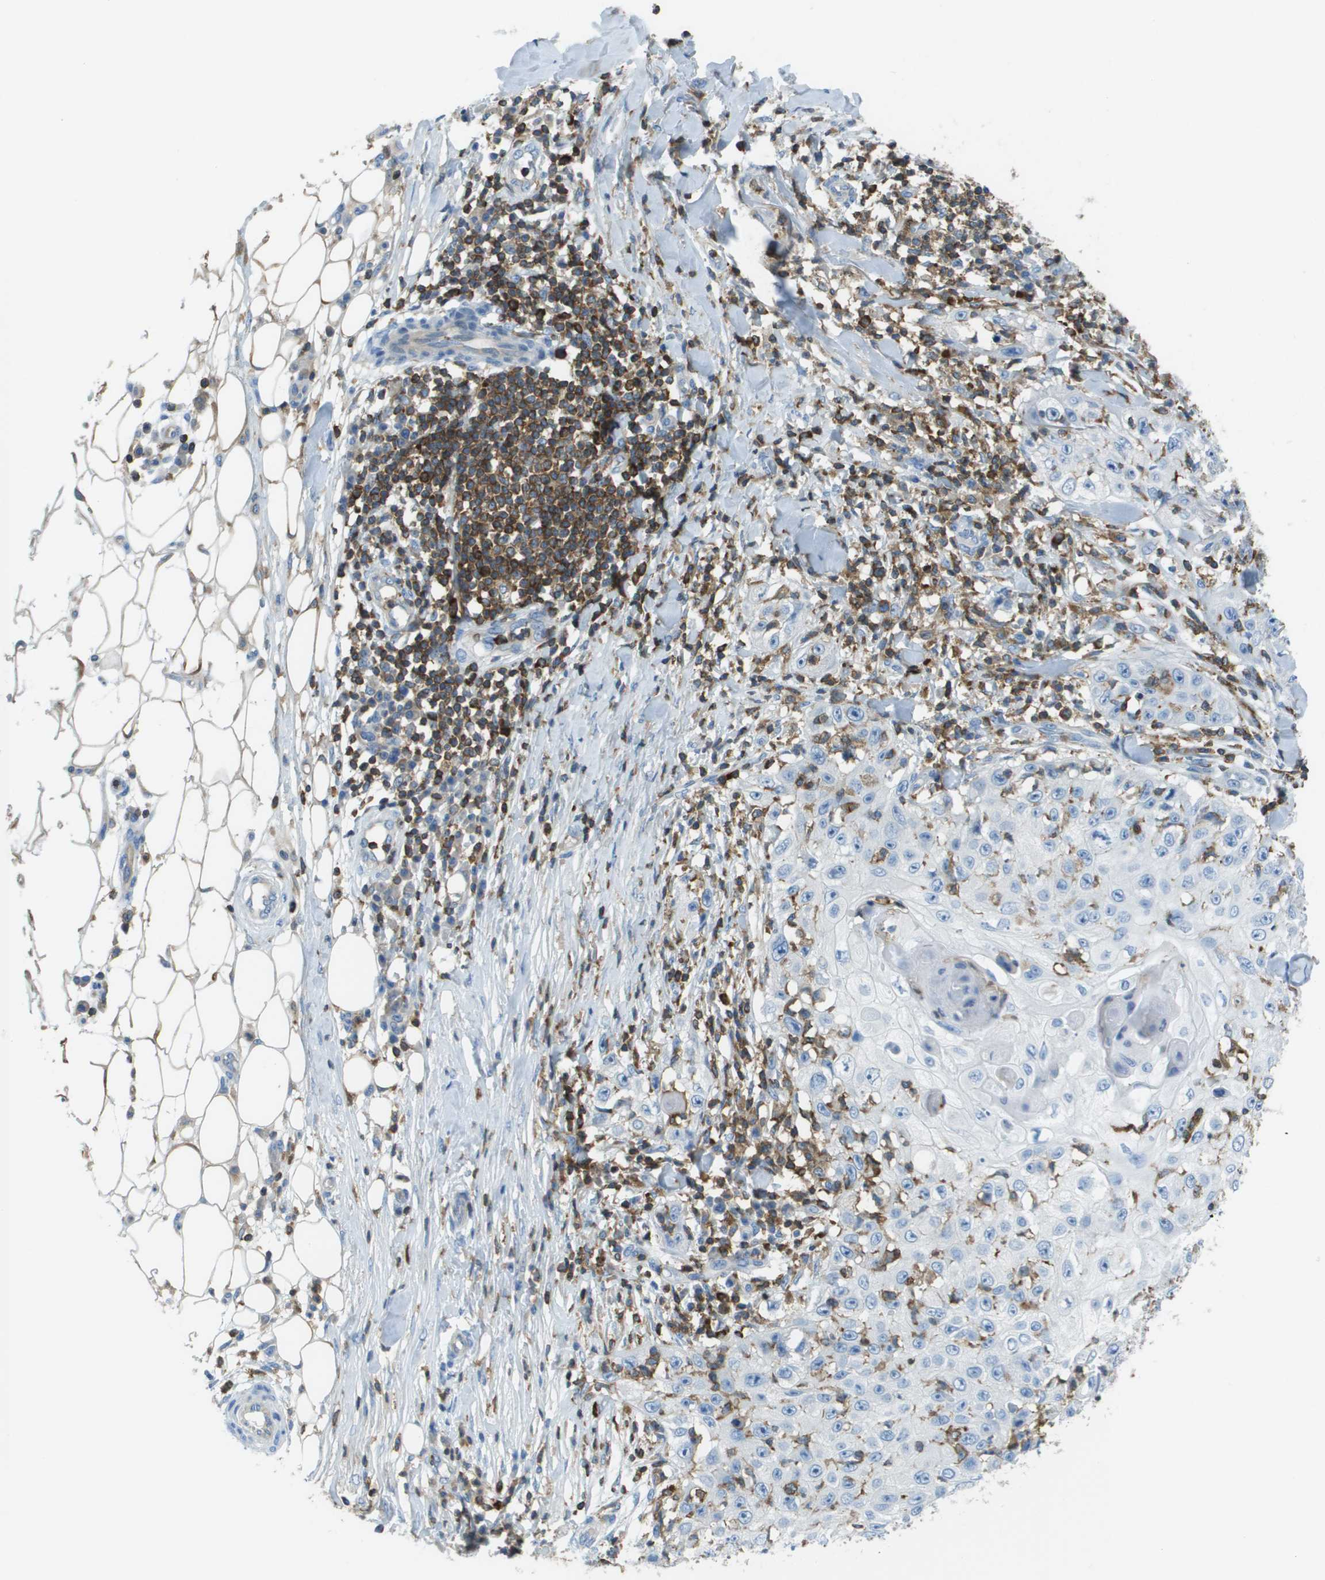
{"staining": {"intensity": "negative", "quantity": "none", "location": "none"}, "tissue": "skin cancer", "cell_type": "Tumor cells", "image_type": "cancer", "snomed": [{"axis": "morphology", "description": "Squamous cell carcinoma, NOS"}, {"axis": "topography", "description": "Skin"}], "caption": "IHC image of neoplastic tissue: skin cancer (squamous cell carcinoma) stained with DAB demonstrates no significant protein positivity in tumor cells.", "gene": "APBB1IP", "patient": {"sex": "male", "age": 86}}